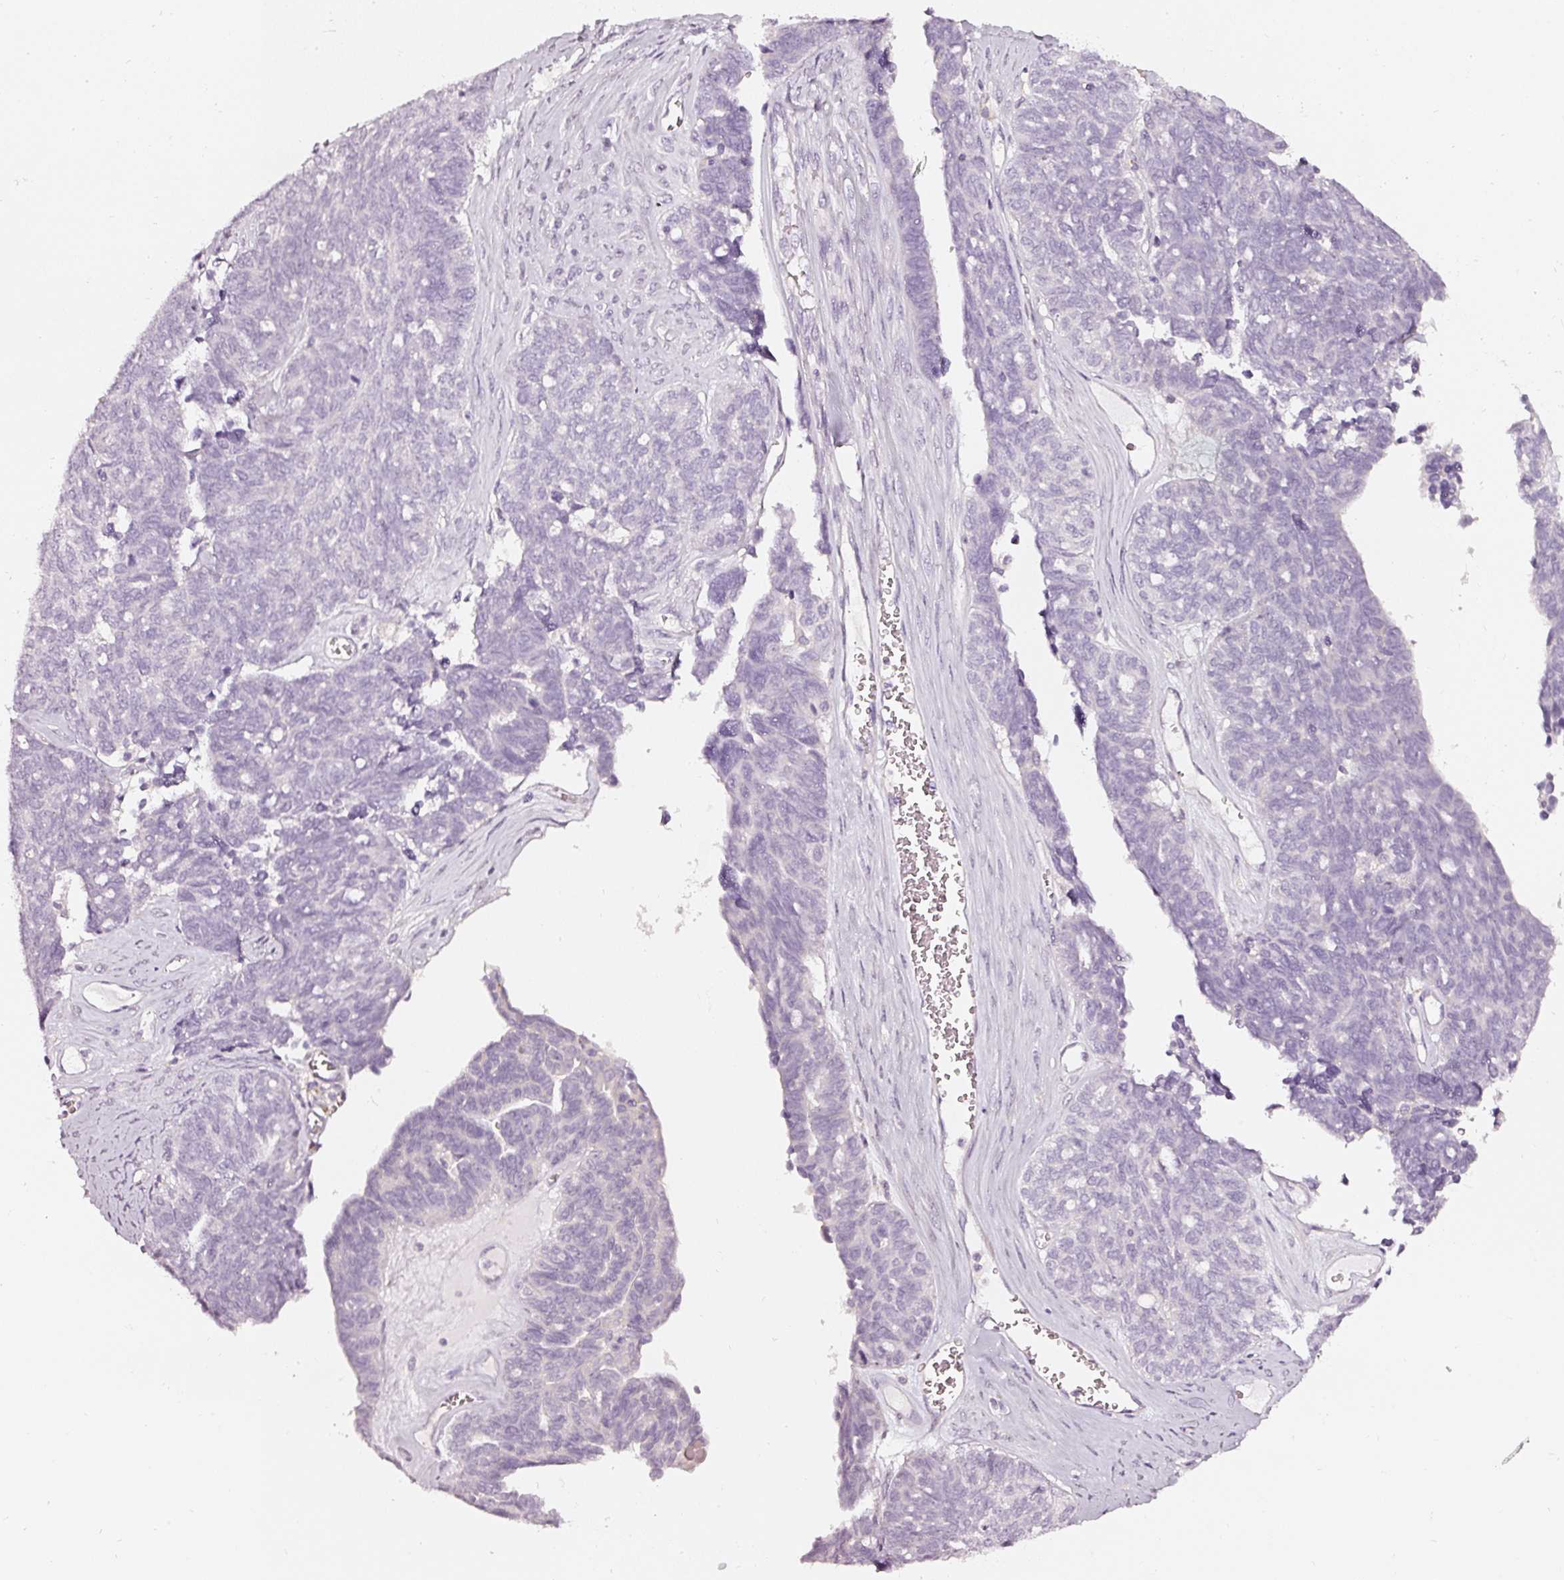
{"staining": {"intensity": "negative", "quantity": "none", "location": "none"}, "tissue": "ovarian cancer", "cell_type": "Tumor cells", "image_type": "cancer", "snomed": [{"axis": "morphology", "description": "Cystadenocarcinoma, serous, NOS"}, {"axis": "topography", "description": "Ovary"}], "caption": "Immunohistochemistry (IHC) histopathology image of neoplastic tissue: human ovarian serous cystadenocarcinoma stained with DAB (3,3'-diaminobenzidine) displays no significant protein positivity in tumor cells.", "gene": "CNP", "patient": {"sex": "female", "age": 79}}